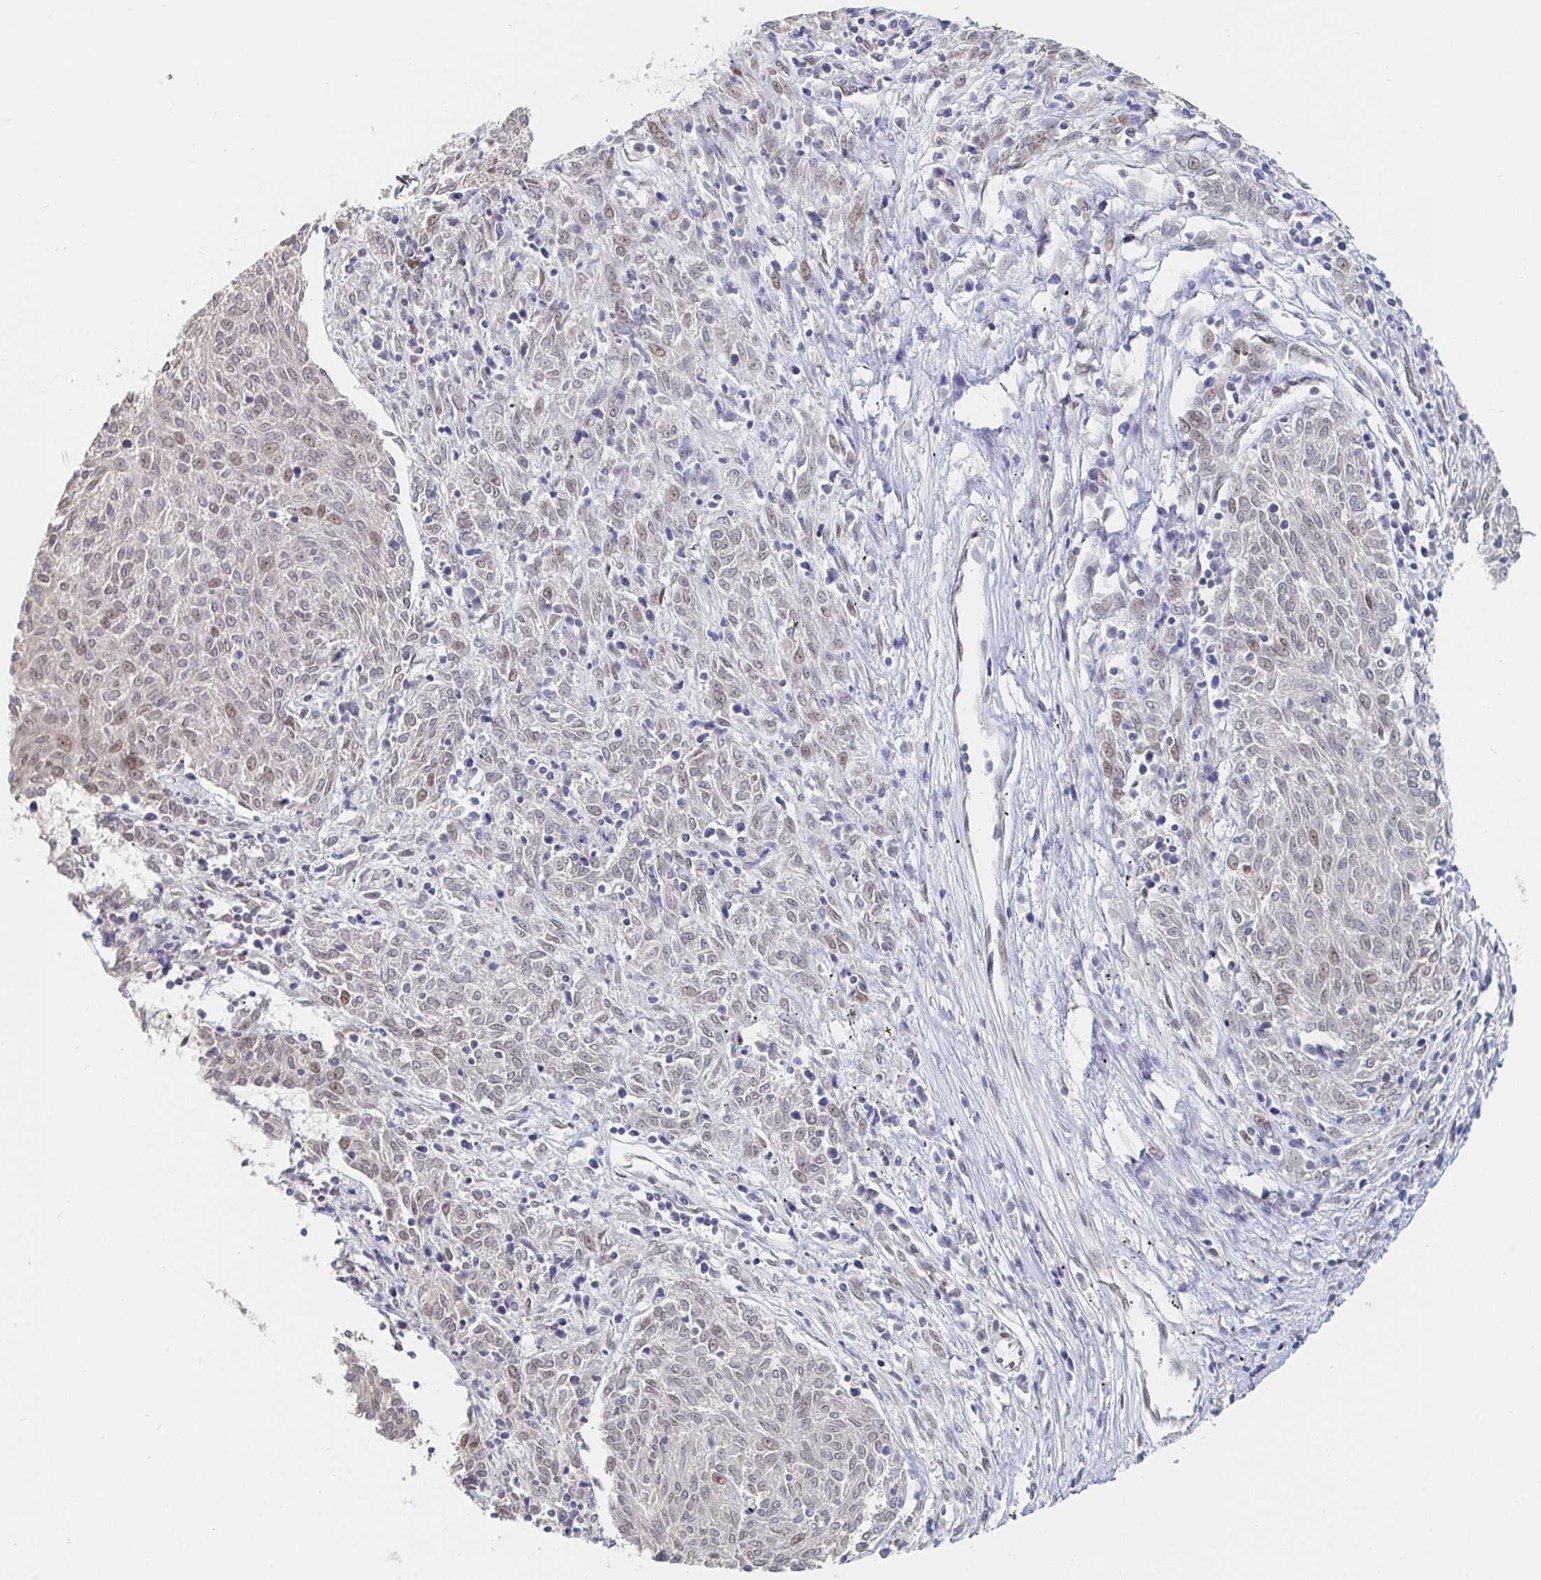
{"staining": {"intensity": "negative", "quantity": "none", "location": "none"}, "tissue": "melanoma", "cell_type": "Tumor cells", "image_type": "cancer", "snomed": [{"axis": "morphology", "description": "Malignant melanoma, NOS"}, {"axis": "topography", "description": "Skin"}], "caption": "The IHC histopathology image has no significant expression in tumor cells of malignant melanoma tissue.", "gene": "CHD2", "patient": {"sex": "female", "age": 72}}